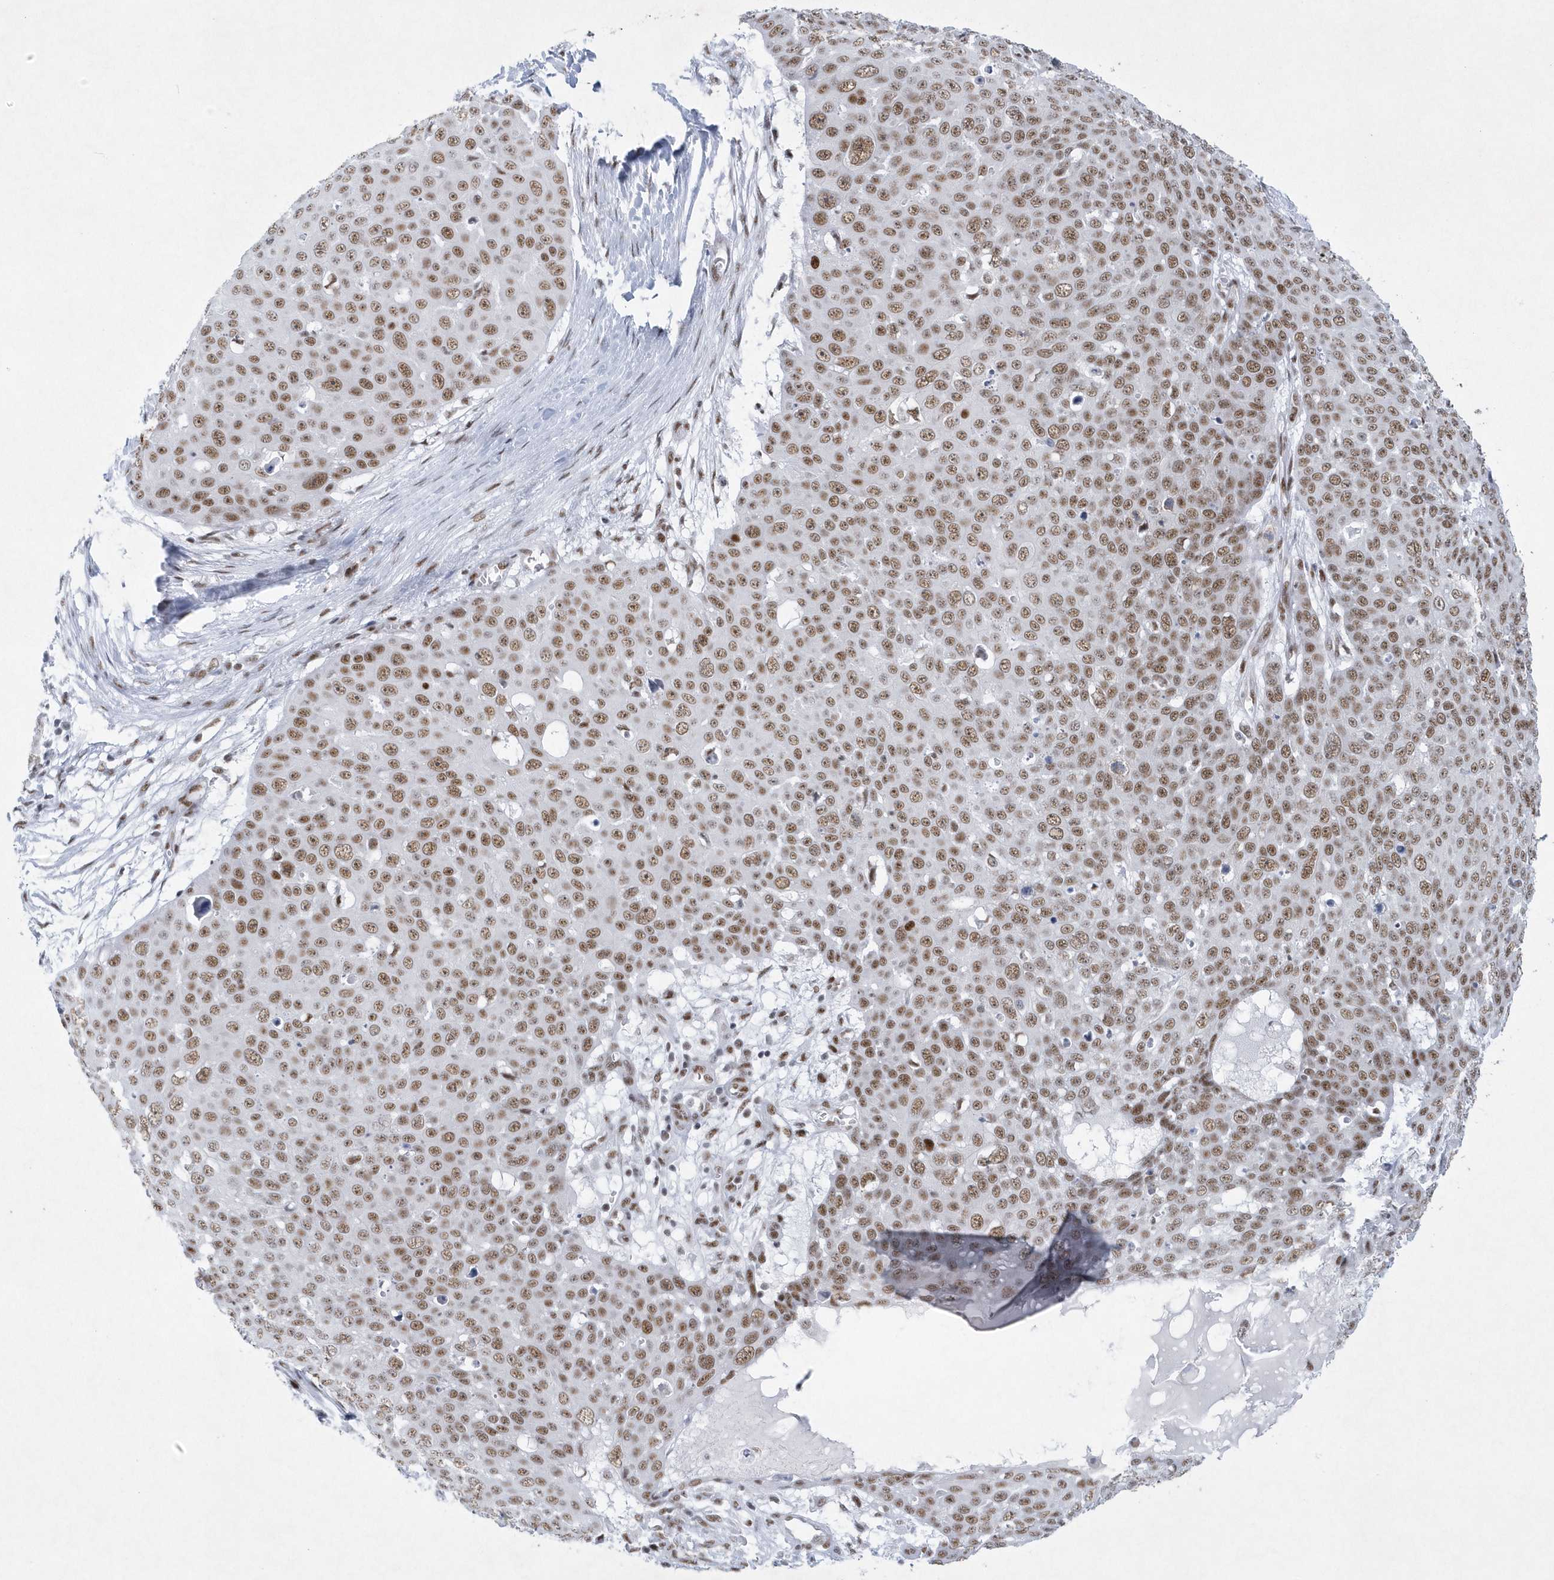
{"staining": {"intensity": "moderate", "quantity": ">75%", "location": "nuclear"}, "tissue": "skin cancer", "cell_type": "Tumor cells", "image_type": "cancer", "snomed": [{"axis": "morphology", "description": "Squamous cell carcinoma, NOS"}, {"axis": "topography", "description": "Skin"}], "caption": "IHC (DAB (3,3'-diaminobenzidine)) staining of skin squamous cell carcinoma reveals moderate nuclear protein positivity in approximately >75% of tumor cells.", "gene": "DCLRE1A", "patient": {"sex": "male", "age": 71}}